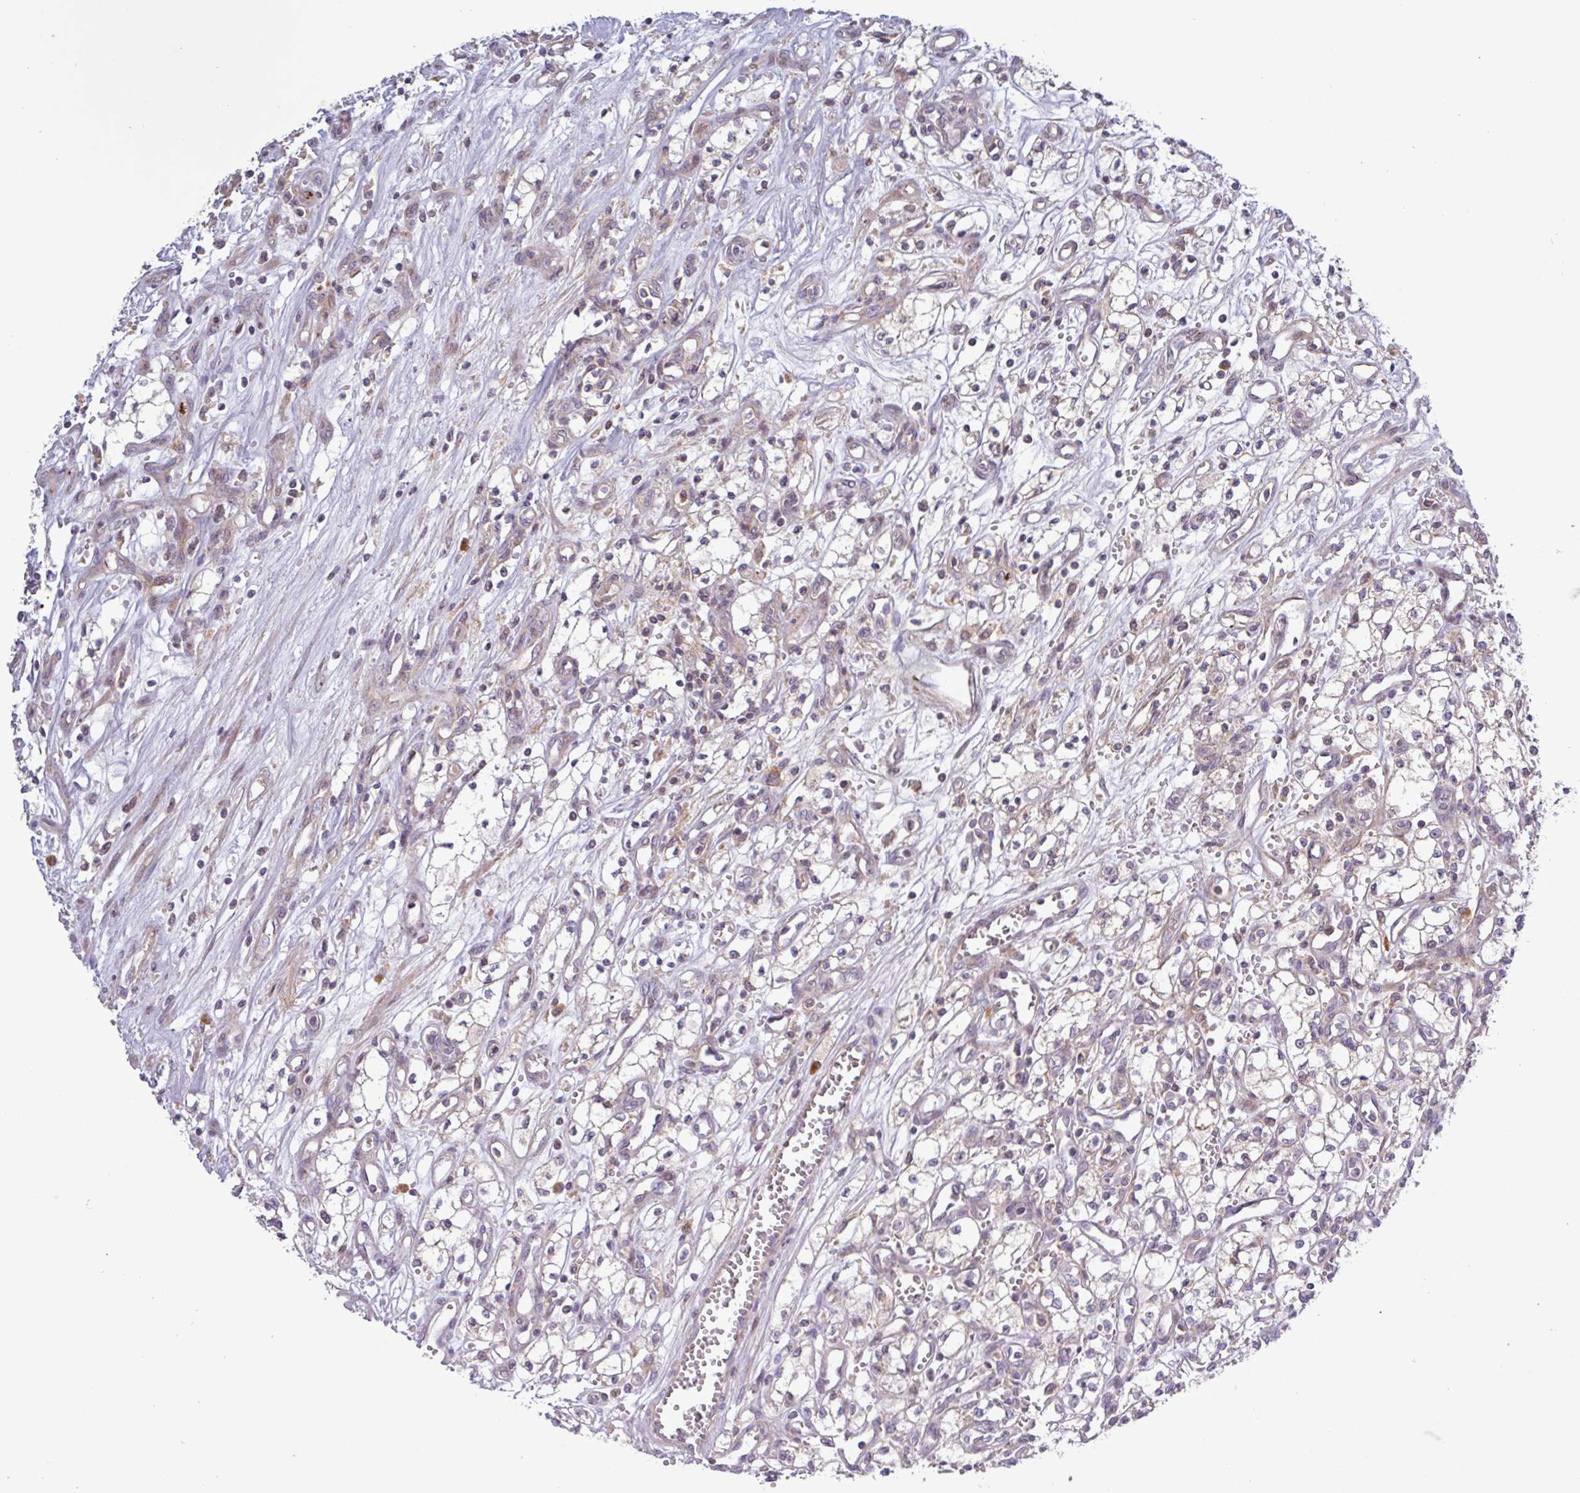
{"staining": {"intensity": "negative", "quantity": "none", "location": "none"}, "tissue": "renal cancer", "cell_type": "Tumor cells", "image_type": "cancer", "snomed": [{"axis": "morphology", "description": "Adenocarcinoma, NOS"}, {"axis": "topography", "description": "Kidney"}], "caption": "Immunohistochemical staining of human renal cancer (adenocarcinoma) exhibits no significant staining in tumor cells. The staining is performed using DAB brown chromogen with nuclei counter-stained in using hematoxylin.", "gene": "TNFSF12", "patient": {"sex": "male", "age": 59}}